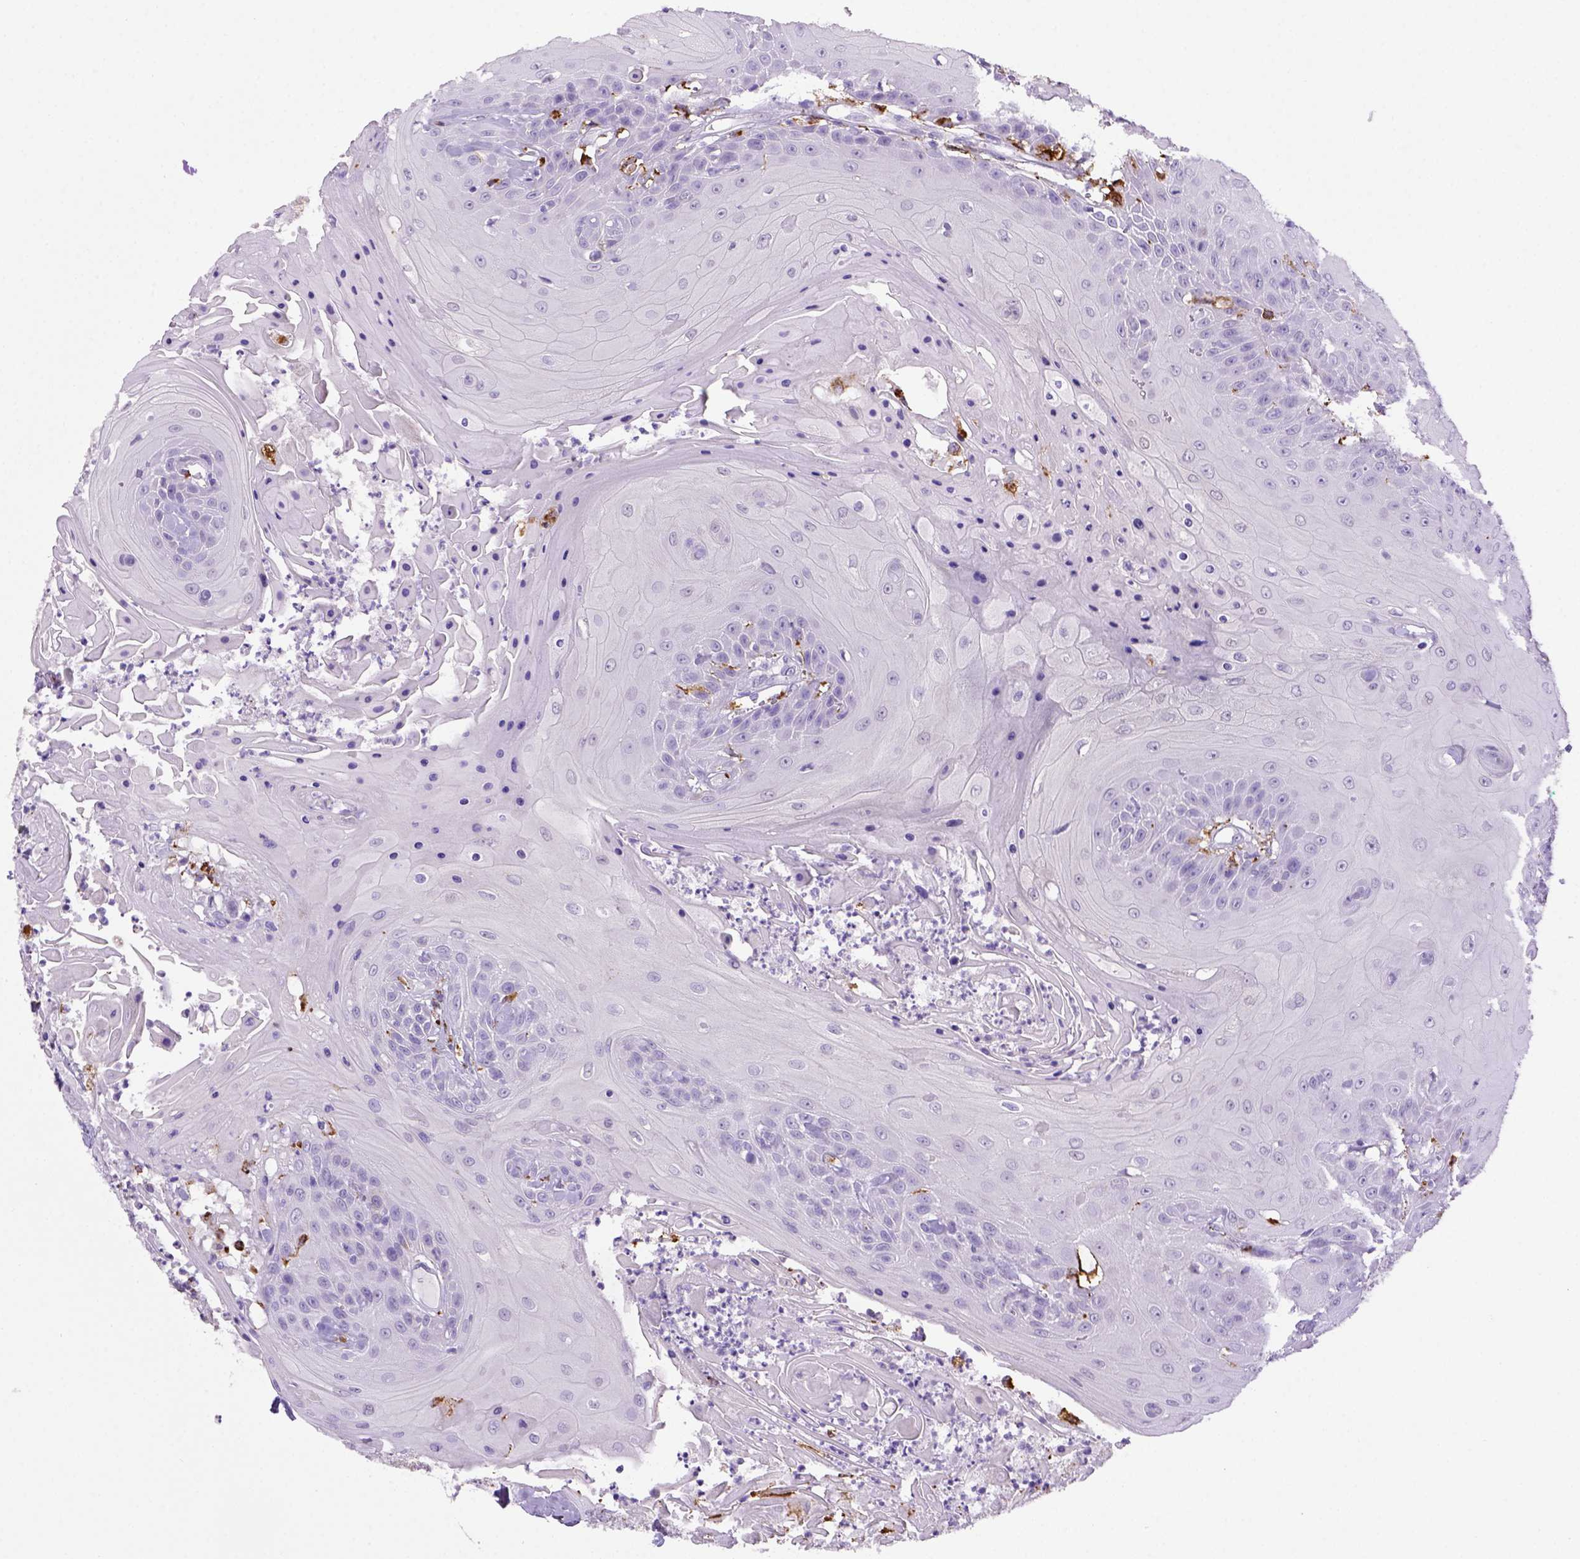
{"staining": {"intensity": "negative", "quantity": "none", "location": "none"}, "tissue": "head and neck cancer", "cell_type": "Tumor cells", "image_type": "cancer", "snomed": [{"axis": "morphology", "description": "Squamous cell carcinoma, NOS"}, {"axis": "topography", "description": "Skin"}, {"axis": "topography", "description": "Head-Neck"}], "caption": "IHC of head and neck cancer (squamous cell carcinoma) shows no expression in tumor cells. The staining is performed using DAB brown chromogen with nuclei counter-stained in using hematoxylin.", "gene": "CD68", "patient": {"sex": "male", "age": 80}}